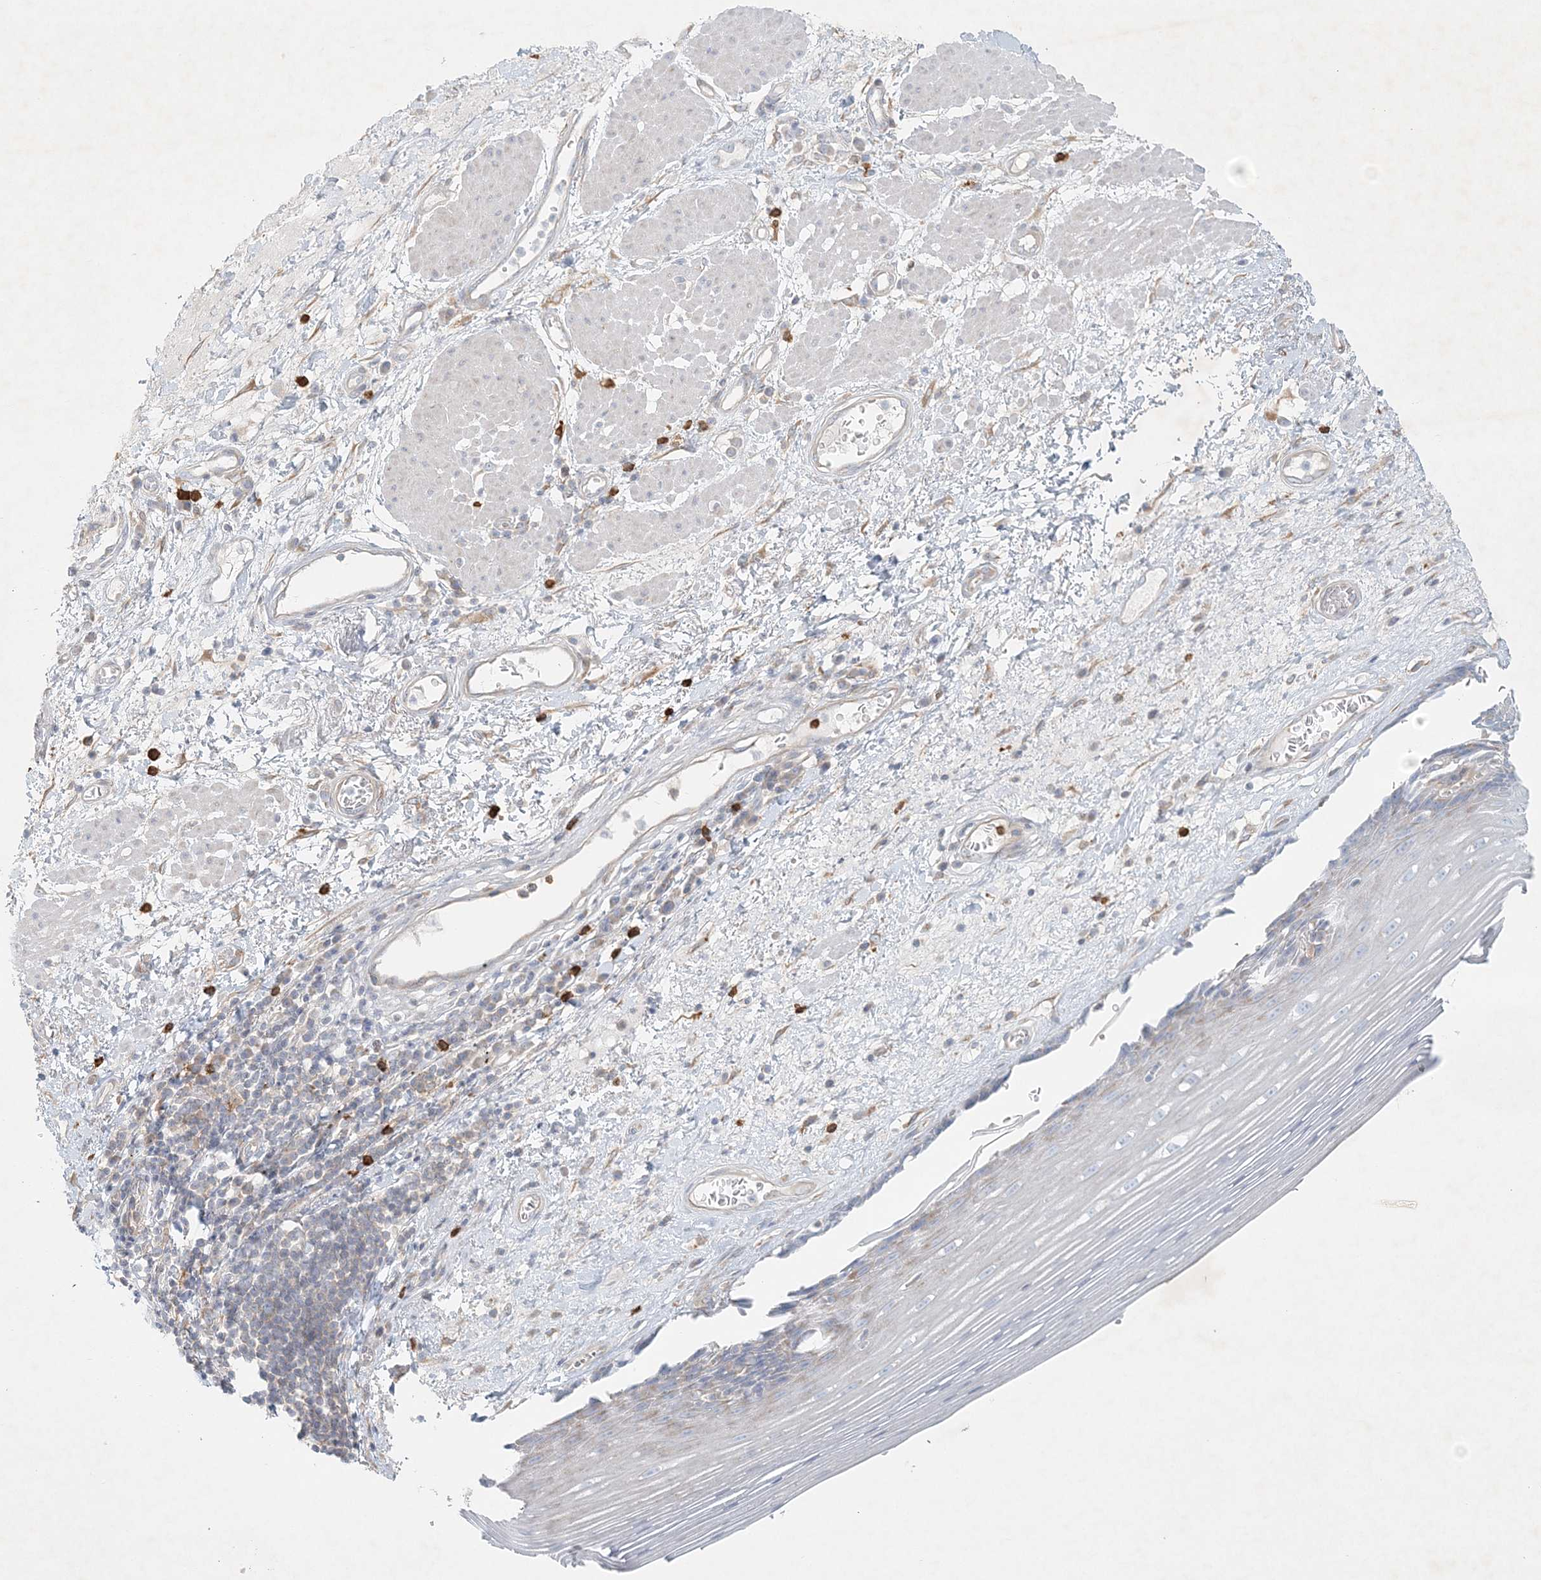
{"staining": {"intensity": "negative", "quantity": "none", "location": "none"}, "tissue": "esophagus", "cell_type": "Squamous epithelial cells", "image_type": "normal", "snomed": [{"axis": "morphology", "description": "Normal tissue, NOS"}, {"axis": "topography", "description": "Esophagus"}], "caption": "A histopathology image of esophagus stained for a protein exhibits no brown staining in squamous epithelial cells.", "gene": "STK11IP", "patient": {"sex": "male", "age": 62}}